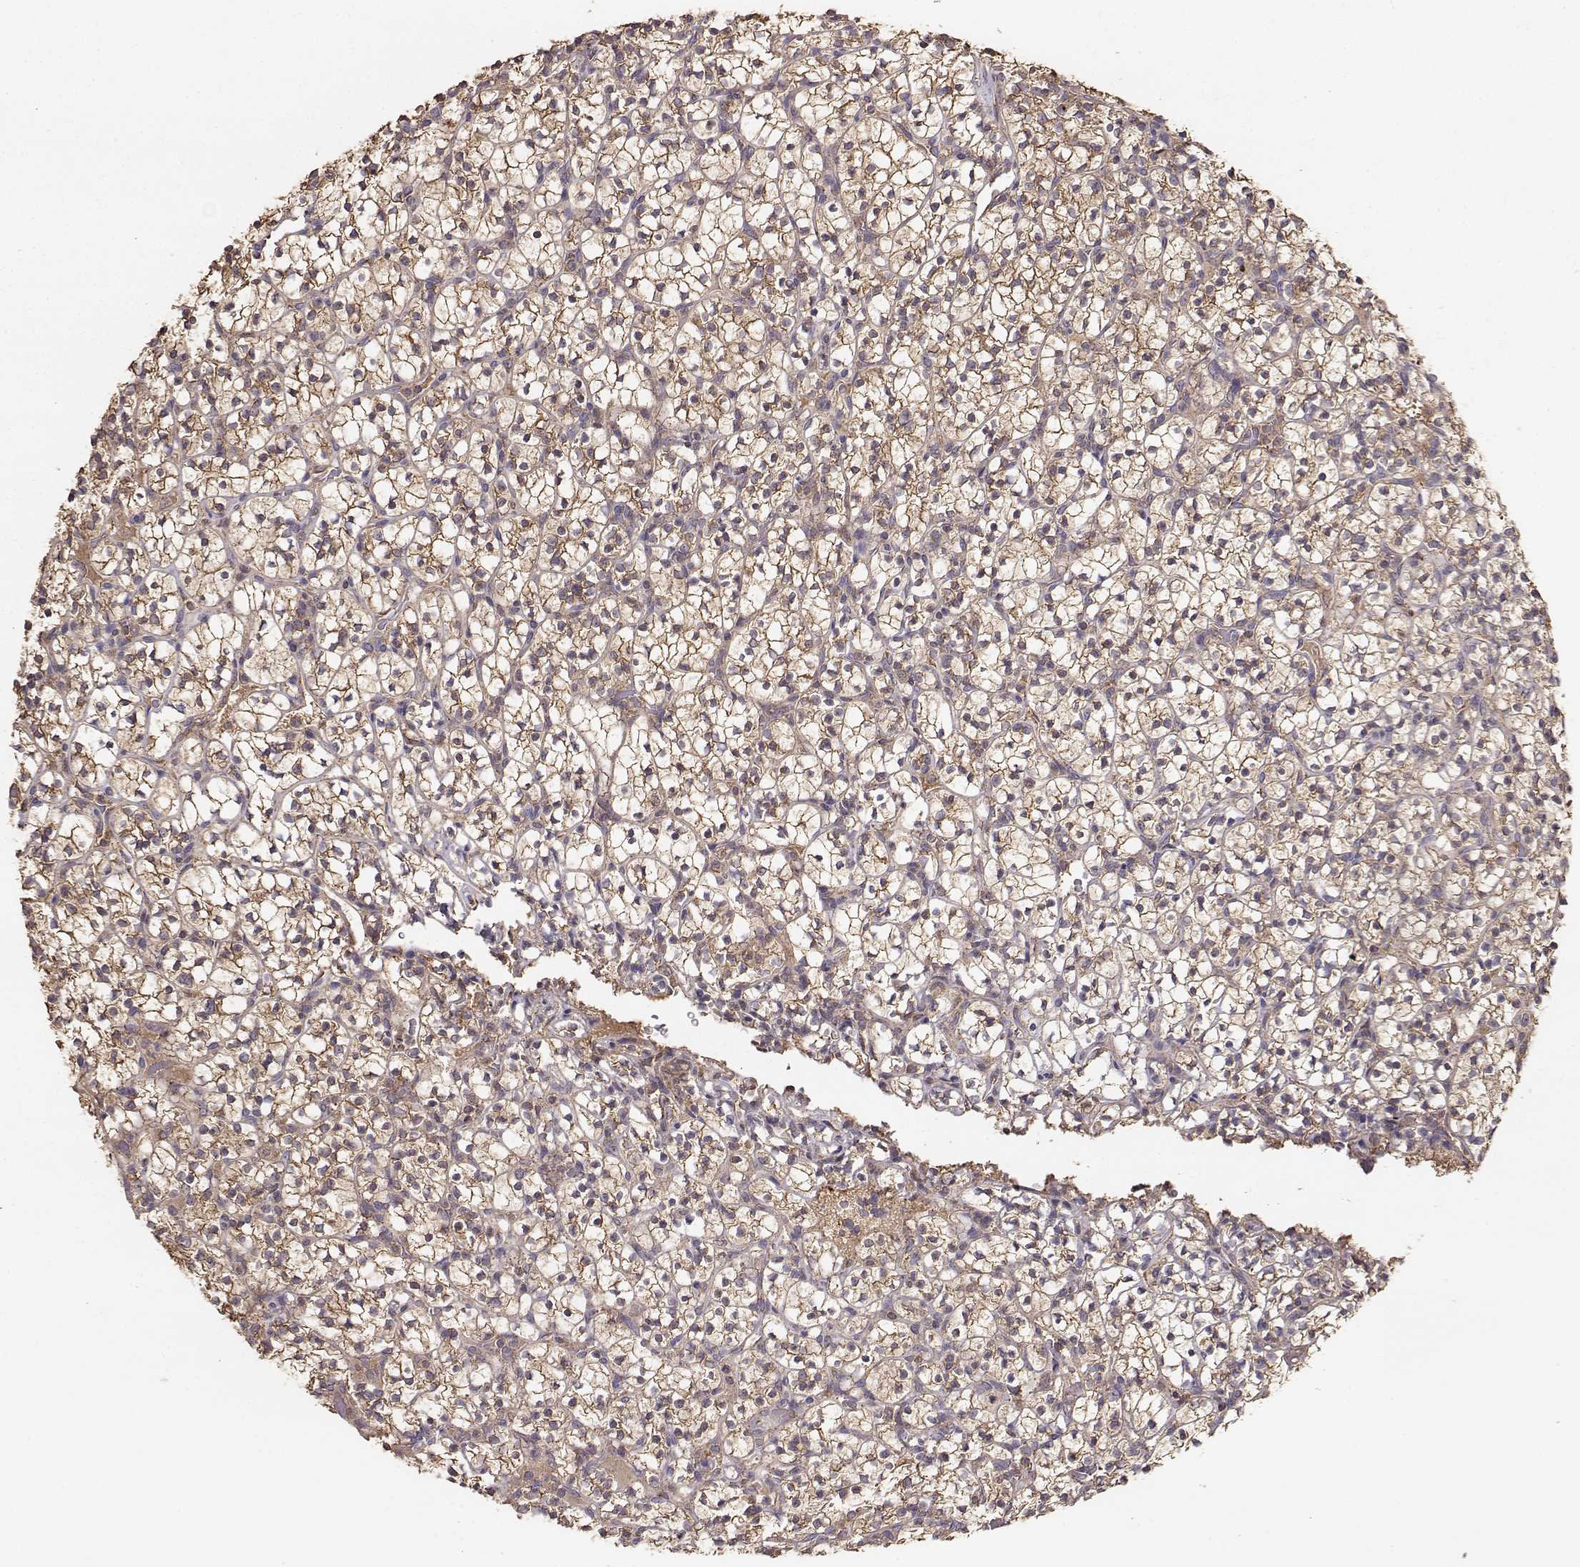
{"staining": {"intensity": "moderate", "quantity": ">75%", "location": "cytoplasmic/membranous"}, "tissue": "renal cancer", "cell_type": "Tumor cells", "image_type": "cancer", "snomed": [{"axis": "morphology", "description": "Adenocarcinoma, NOS"}, {"axis": "topography", "description": "Kidney"}], "caption": "High-magnification brightfield microscopy of adenocarcinoma (renal) stained with DAB (3,3'-diaminobenzidine) (brown) and counterstained with hematoxylin (blue). tumor cells exhibit moderate cytoplasmic/membranous expression is present in approximately>75% of cells.", "gene": "TARS3", "patient": {"sex": "female", "age": 89}}